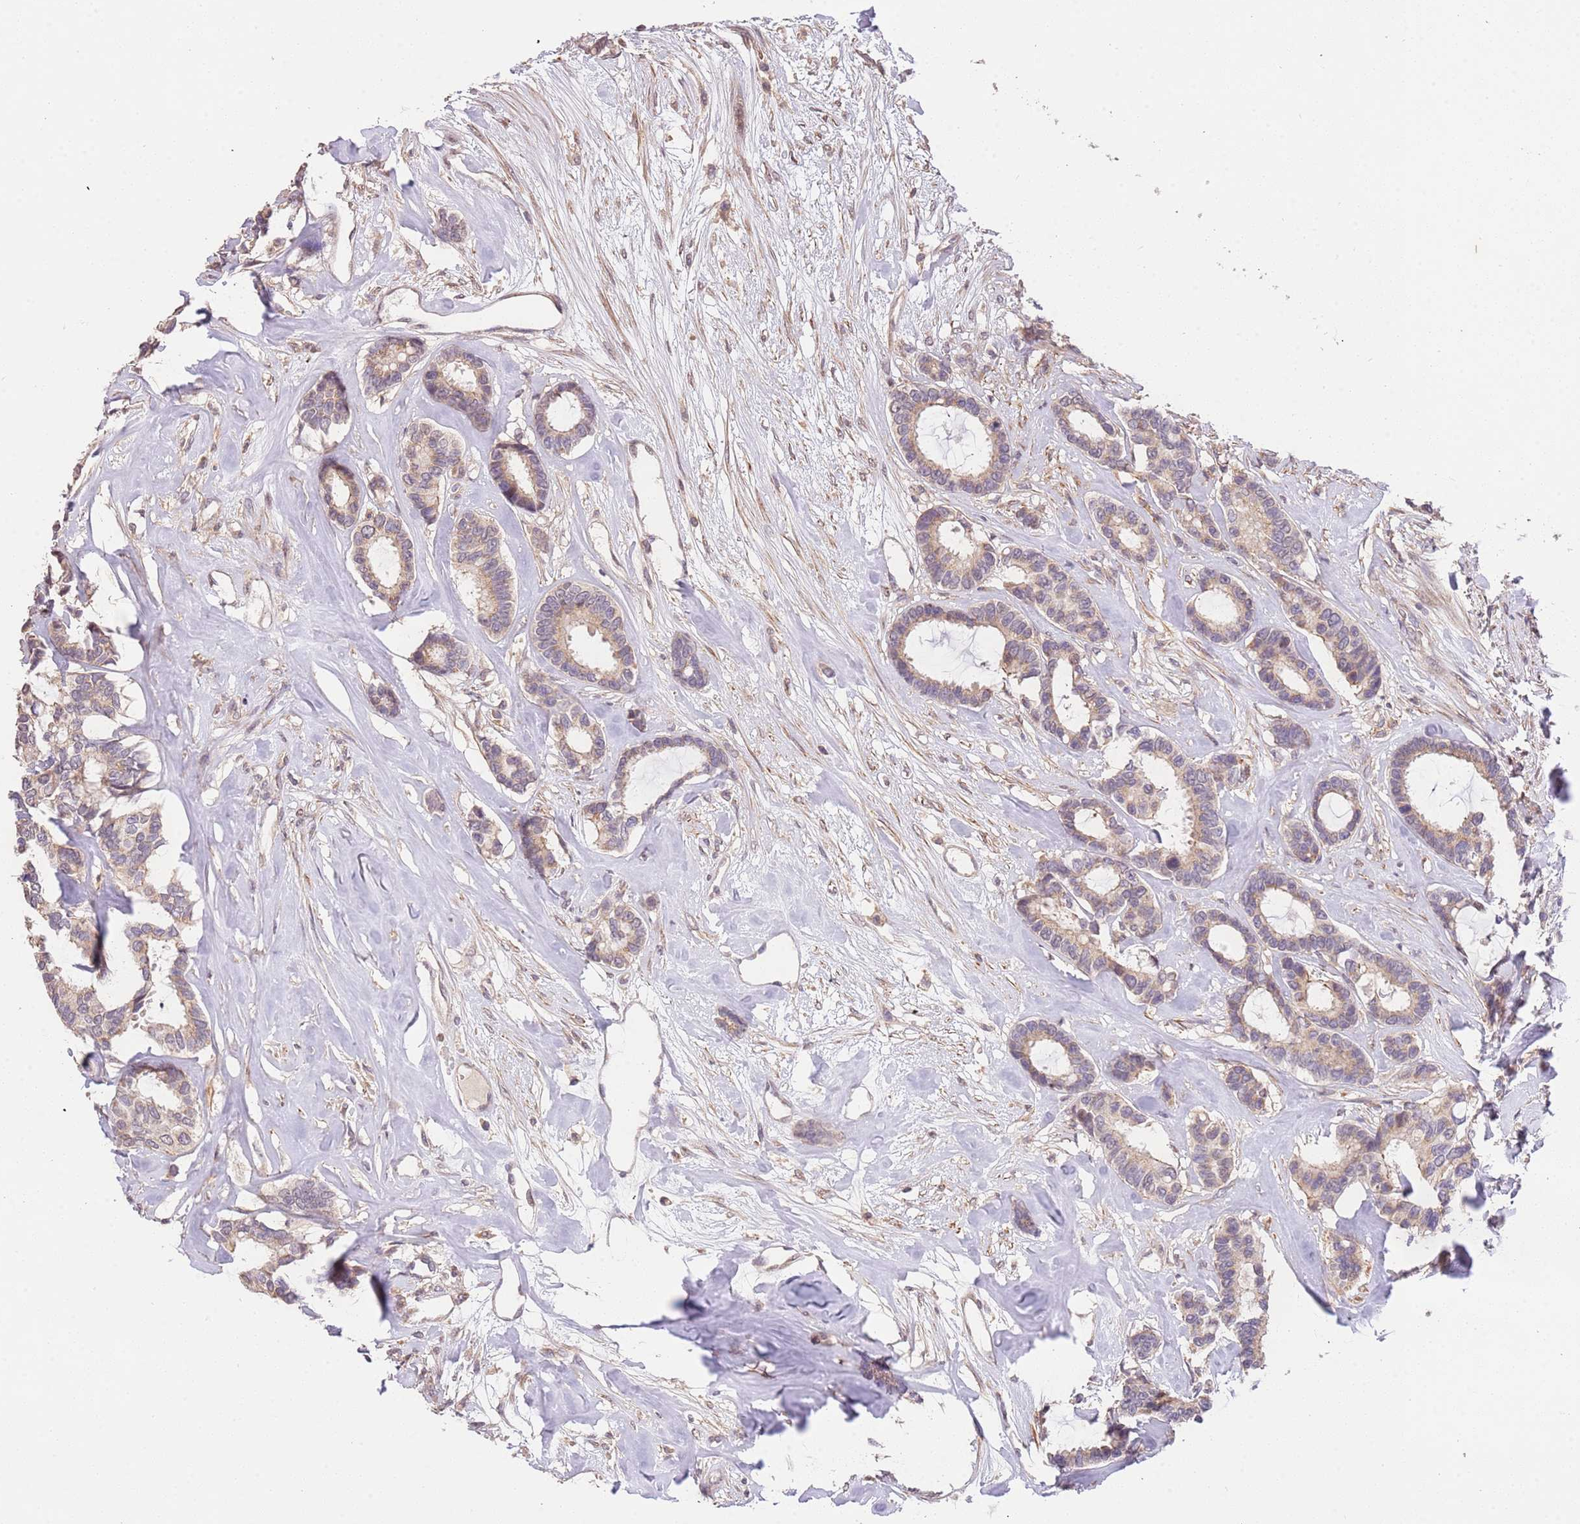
{"staining": {"intensity": "weak", "quantity": "25%-75%", "location": "cytoplasmic/membranous"}, "tissue": "breast cancer", "cell_type": "Tumor cells", "image_type": "cancer", "snomed": [{"axis": "morphology", "description": "Duct carcinoma"}, {"axis": "topography", "description": "Breast"}], "caption": "High-magnification brightfield microscopy of breast intraductal carcinoma stained with DAB (brown) and counterstained with hematoxylin (blue). tumor cells exhibit weak cytoplasmic/membranous staining is identified in approximately25%-75% of cells. Using DAB (brown) and hematoxylin (blue) stains, captured at high magnification using brightfield microscopy.", "gene": "SLC16A4", "patient": {"sex": "female", "age": 87}}